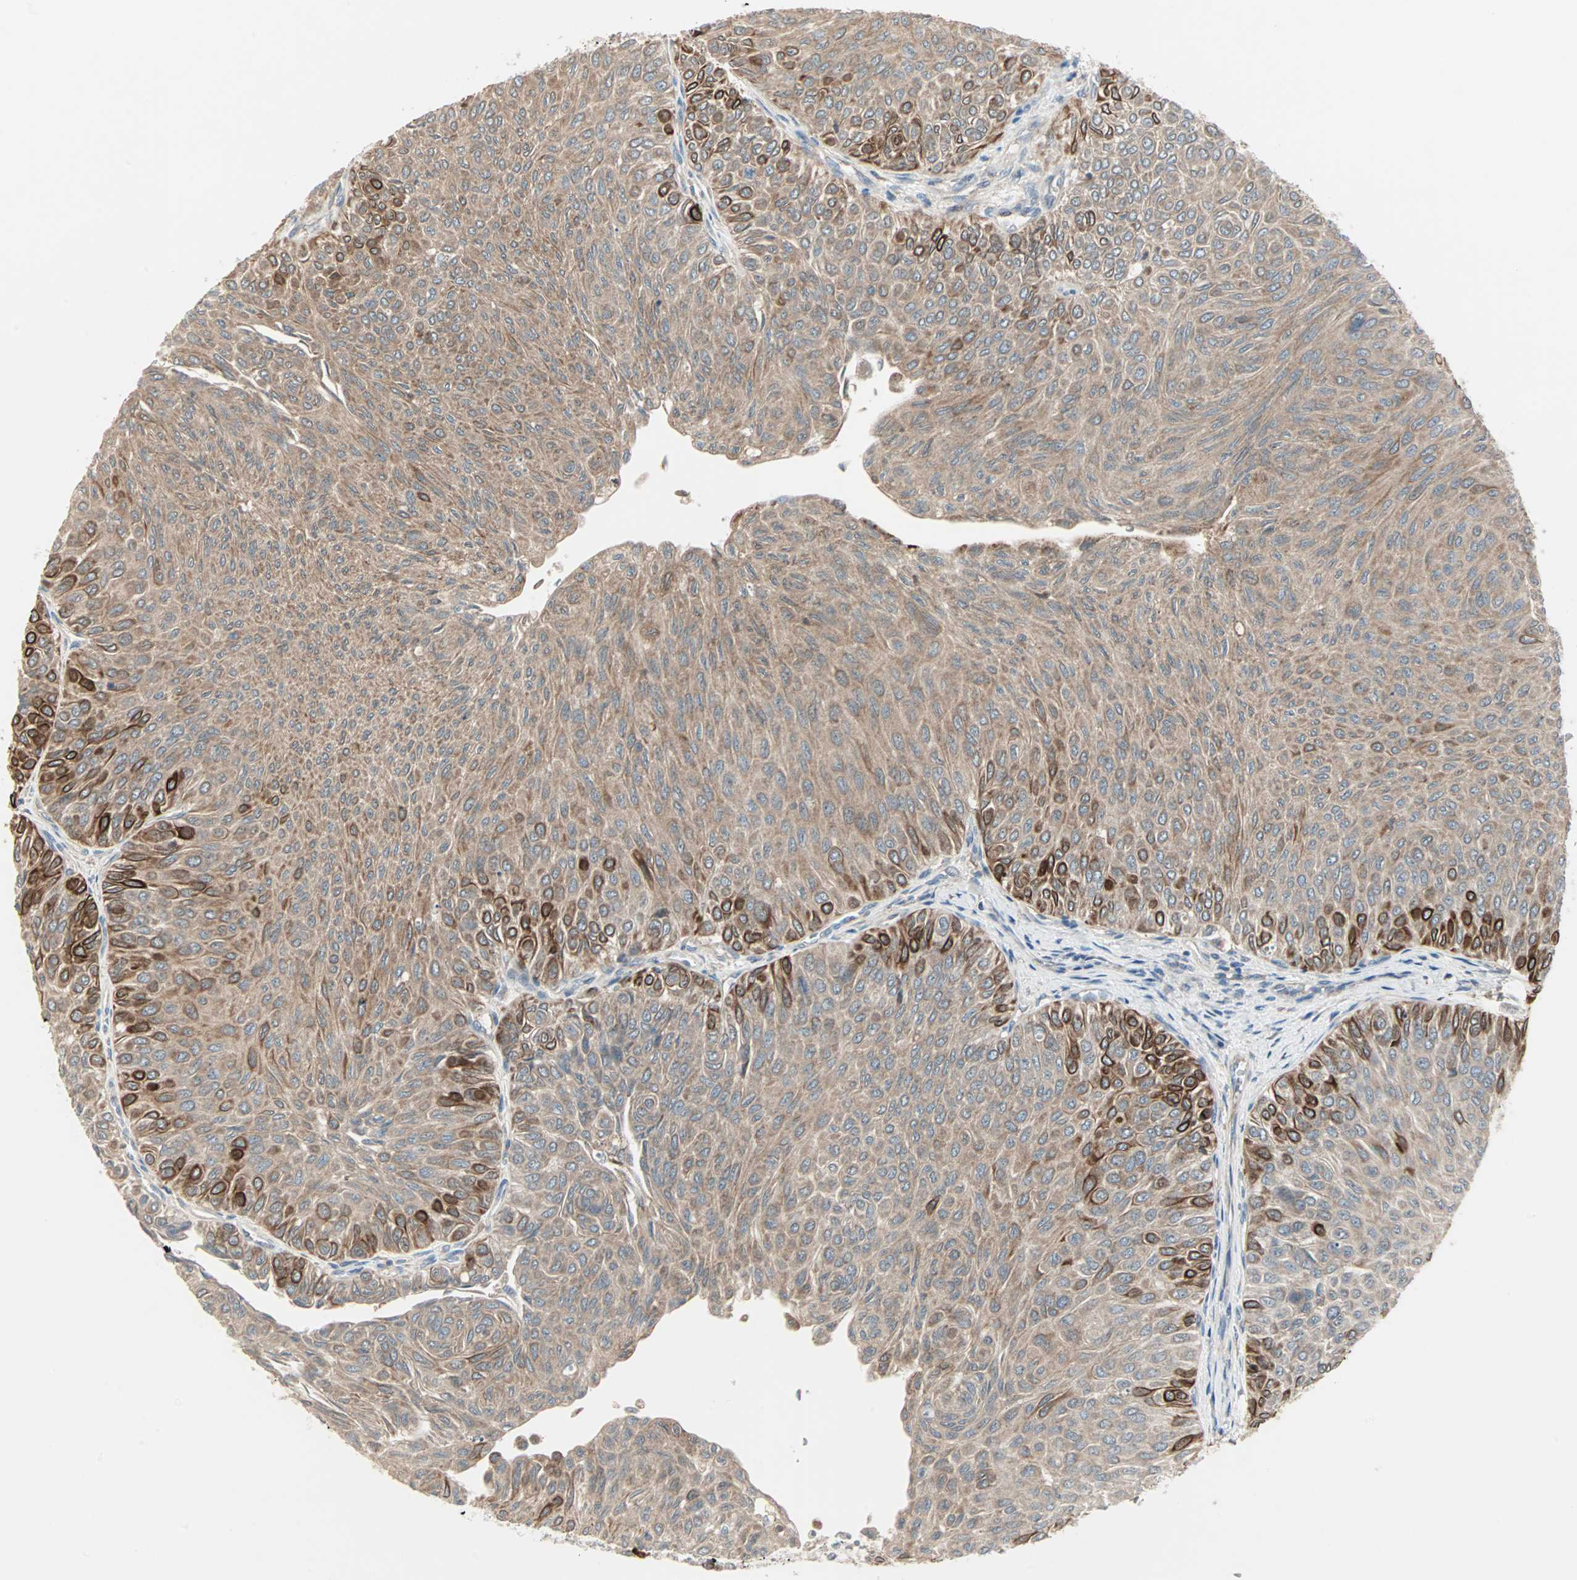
{"staining": {"intensity": "strong", "quantity": ">75%", "location": "cytoplasmic/membranous"}, "tissue": "urothelial cancer", "cell_type": "Tumor cells", "image_type": "cancer", "snomed": [{"axis": "morphology", "description": "Urothelial carcinoma, Low grade"}, {"axis": "topography", "description": "Urinary bladder"}], "caption": "Immunohistochemistry (DAB (3,3'-diaminobenzidine)) staining of human urothelial cancer reveals strong cytoplasmic/membranous protein expression in about >75% of tumor cells. Nuclei are stained in blue.", "gene": "ZFP36", "patient": {"sex": "male", "age": 78}}